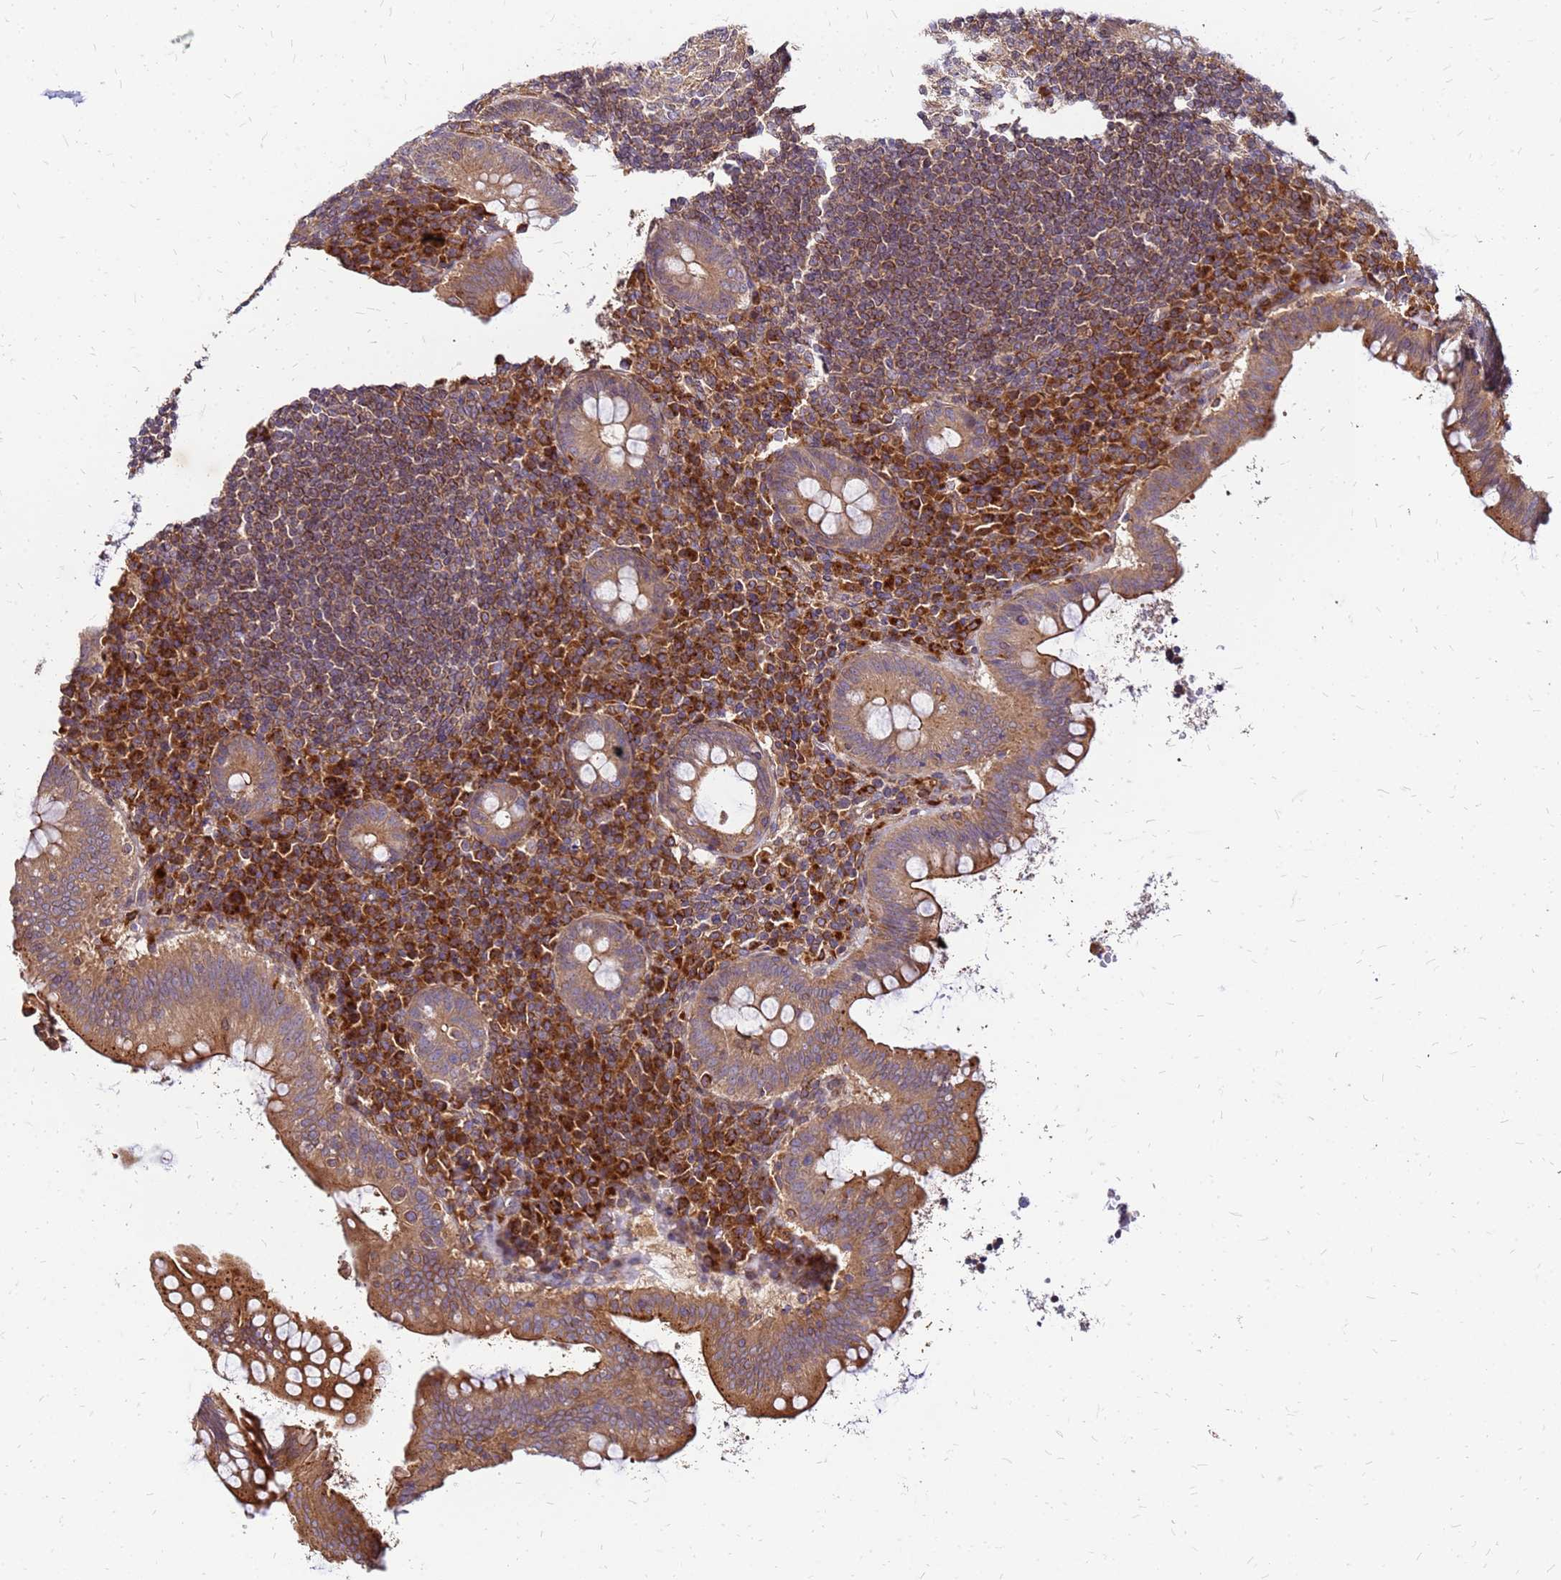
{"staining": {"intensity": "moderate", "quantity": ">75%", "location": "cytoplasmic/membranous"}, "tissue": "appendix", "cell_type": "Glandular cells", "image_type": "normal", "snomed": [{"axis": "morphology", "description": "Normal tissue, NOS"}, {"axis": "topography", "description": "Appendix"}], "caption": "Brown immunohistochemical staining in normal human appendix reveals moderate cytoplasmic/membranous staining in about >75% of glandular cells.", "gene": "CYBC1", "patient": {"sex": "female", "age": 33}}